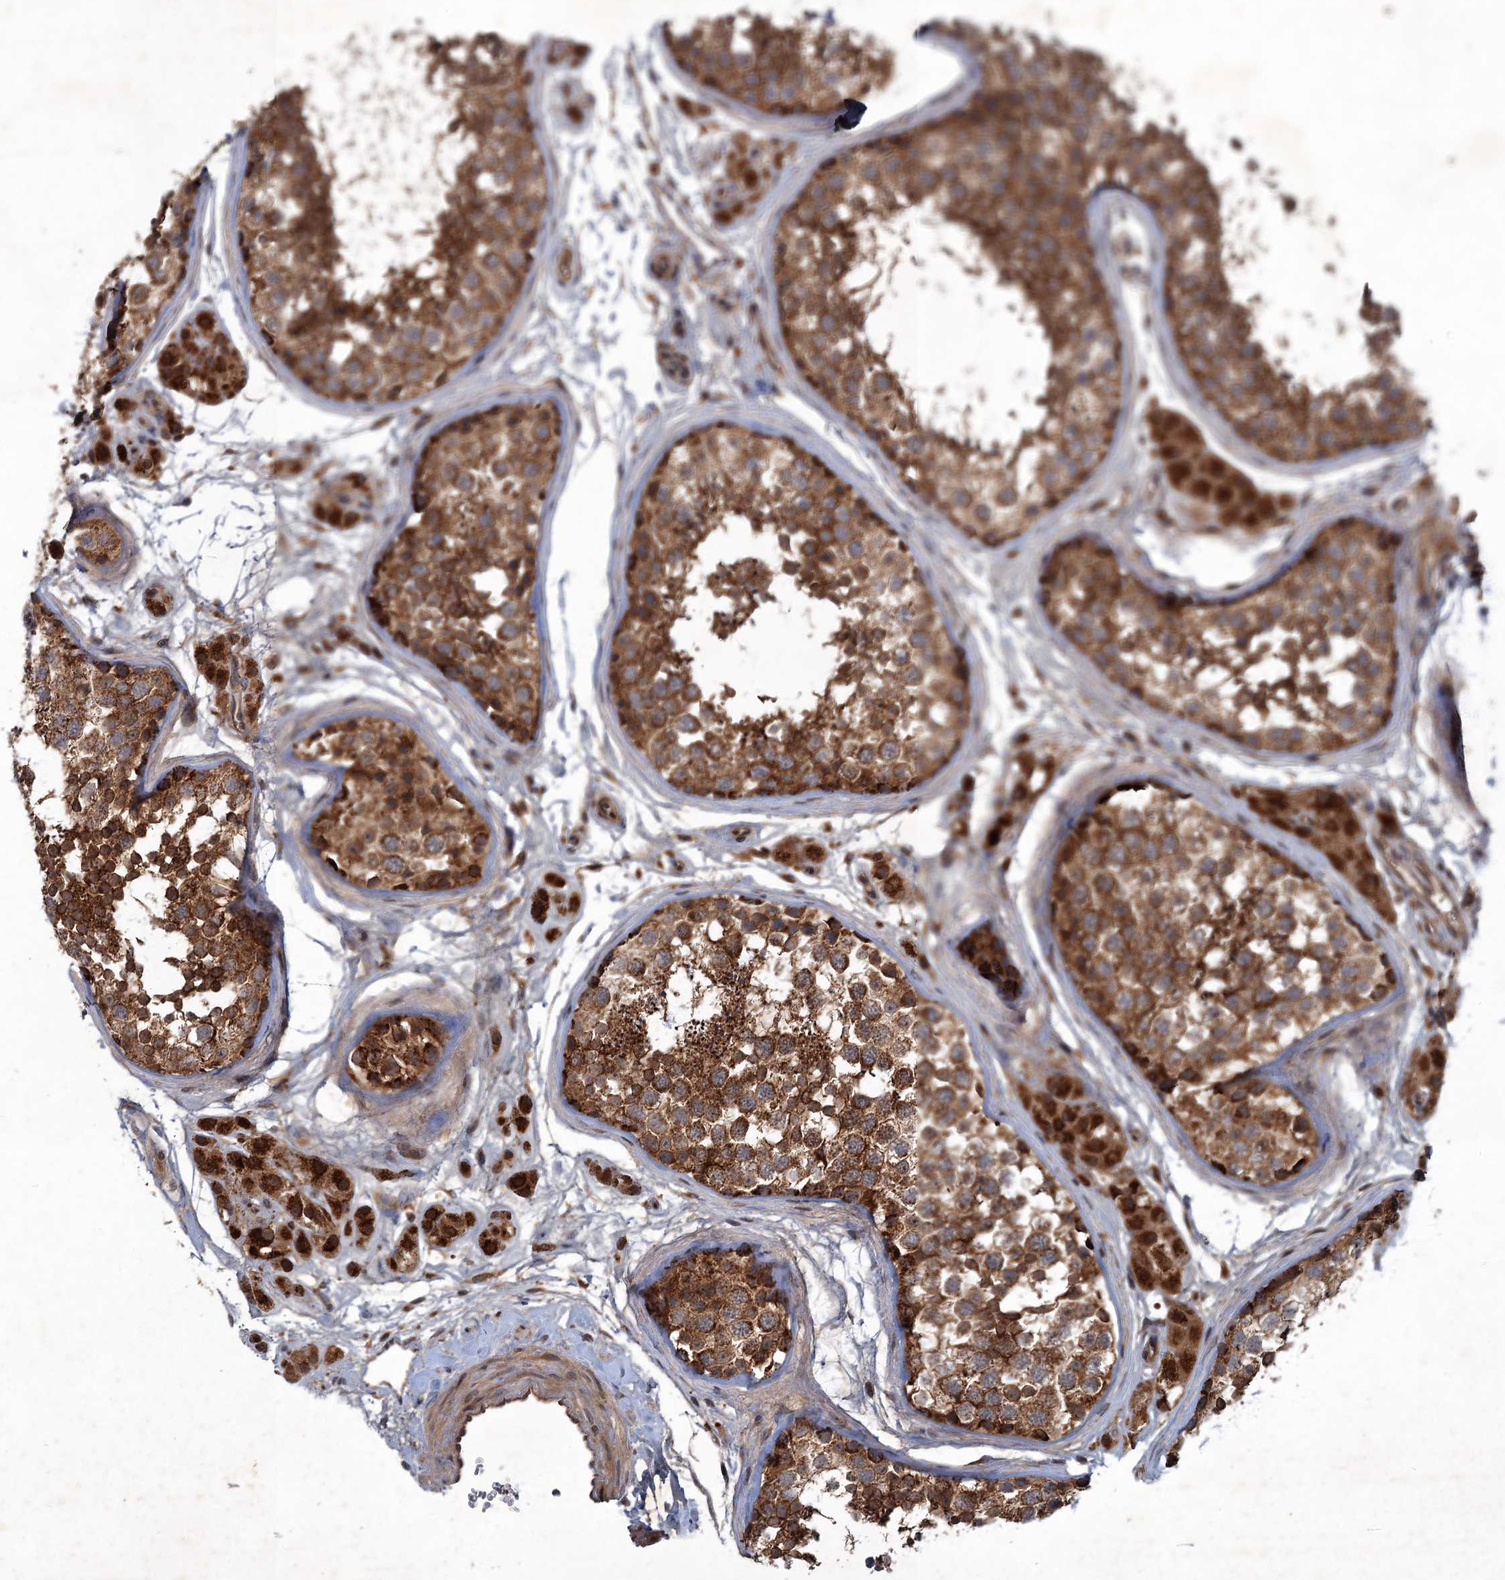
{"staining": {"intensity": "strong", "quantity": ">75%", "location": "cytoplasmic/membranous"}, "tissue": "testis", "cell_type": "Cells in seminiferous ducts", "image_type": "normal", "snomed": [{"axis": "morphology", "description": "Normal tissue, NOS"}, {"axis": "topography", "description": "Testis"}], "caption": "IHC (DAB) staining of benign testis demonstrates strong cytoplasmic/membranous protein expression in about >75% of cells in seminiferous ducts.", "gene": "SLC11A2", "patient": {"sex": "male", "age": 56}}